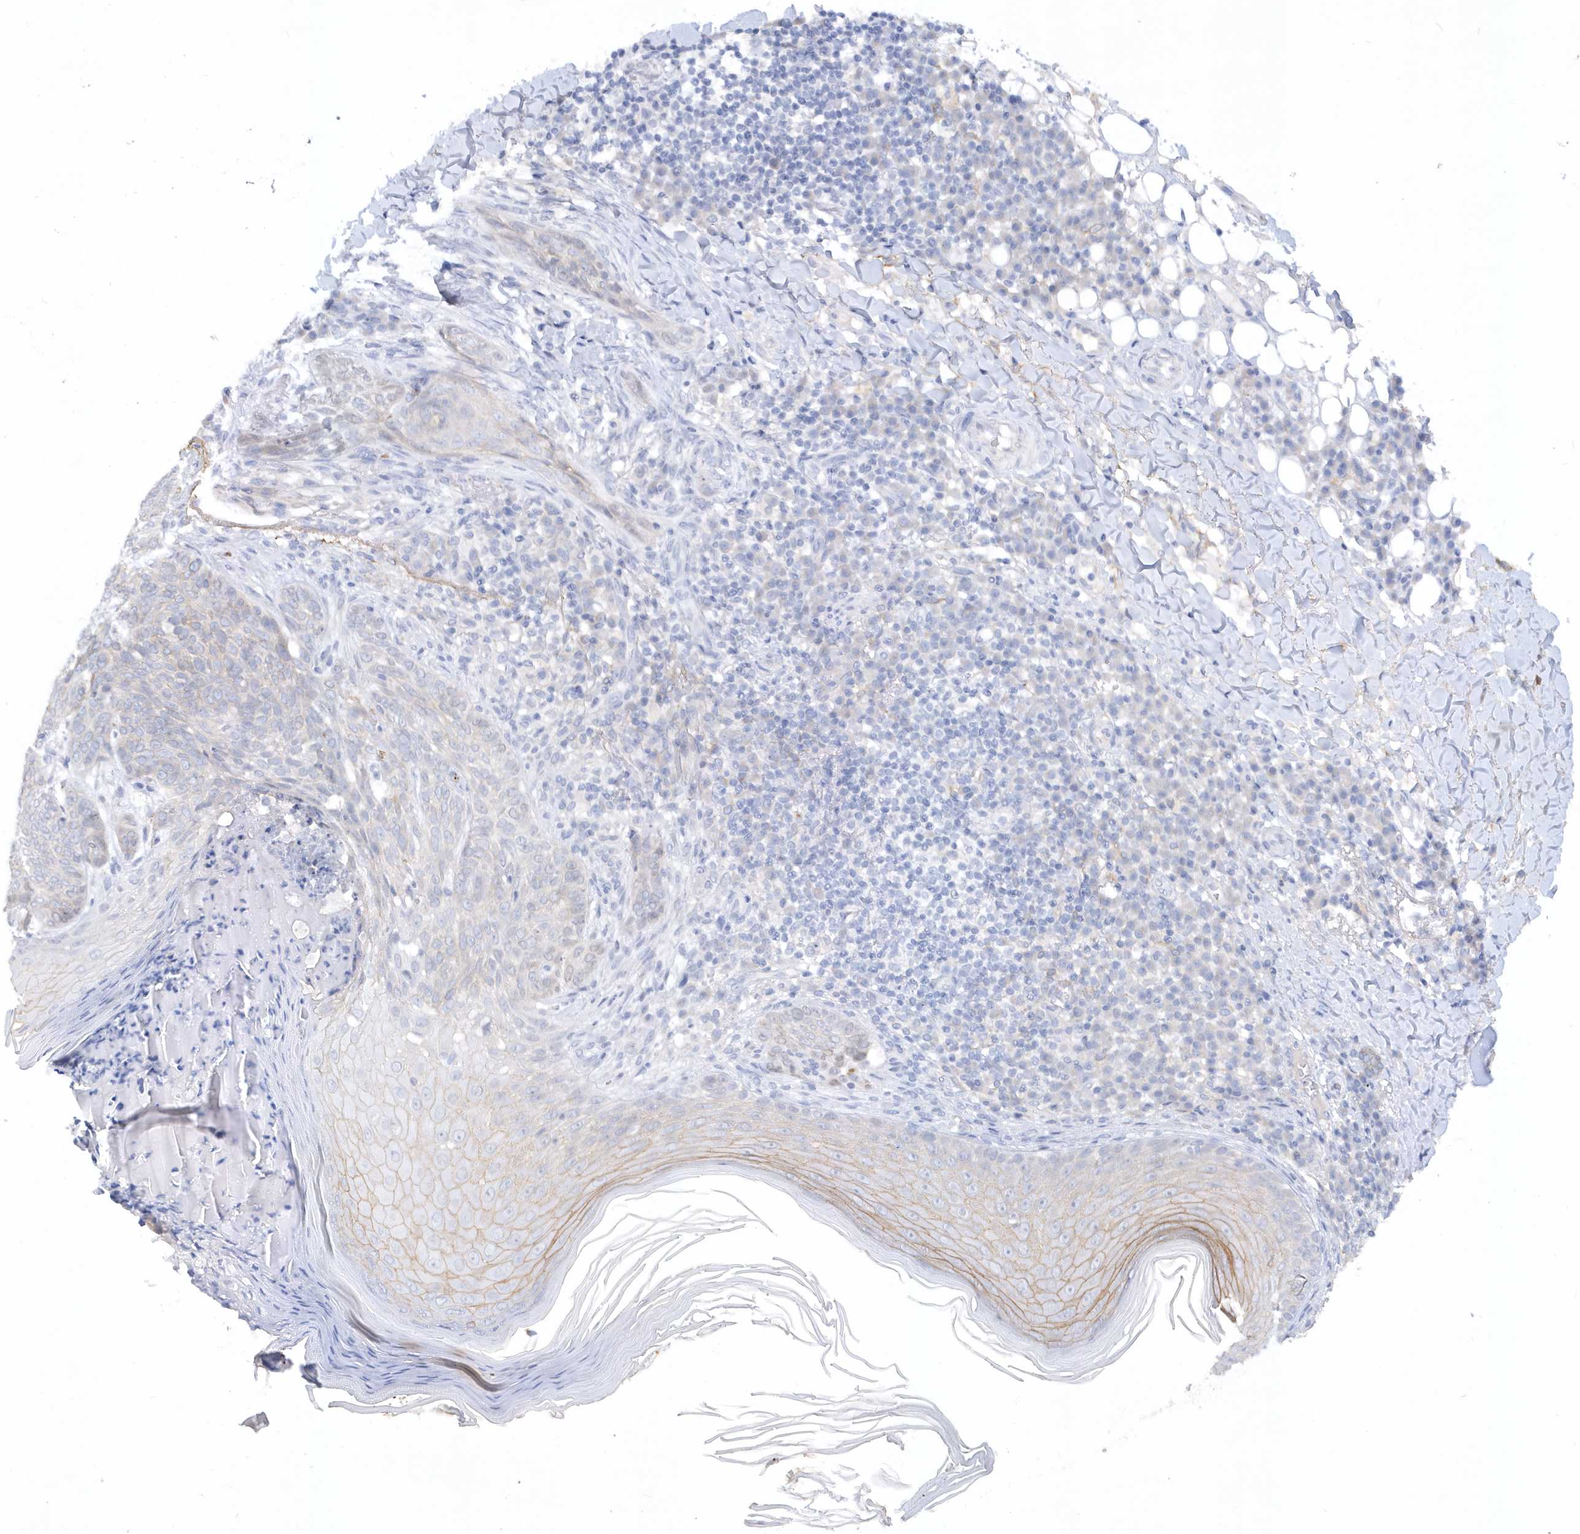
{"staining": {"intensity": "negative", "quantity": "none", "location": "none"}, "tissue": "skin cancer", "cell_type": "Tumor cells", "image_type": "cancer", "snomed": [{"axis": "morphology", "description": "Basal cell carcinoma"}, {"axis": "topography", "description": "Skin"}], "caption": "Immunohistochemistry (IHC) of basal cell carcinoma (skin) demonstrates no expression in tumor cells.", "gene": "RPE", "patient": {"sex": "male", "age": 85}}